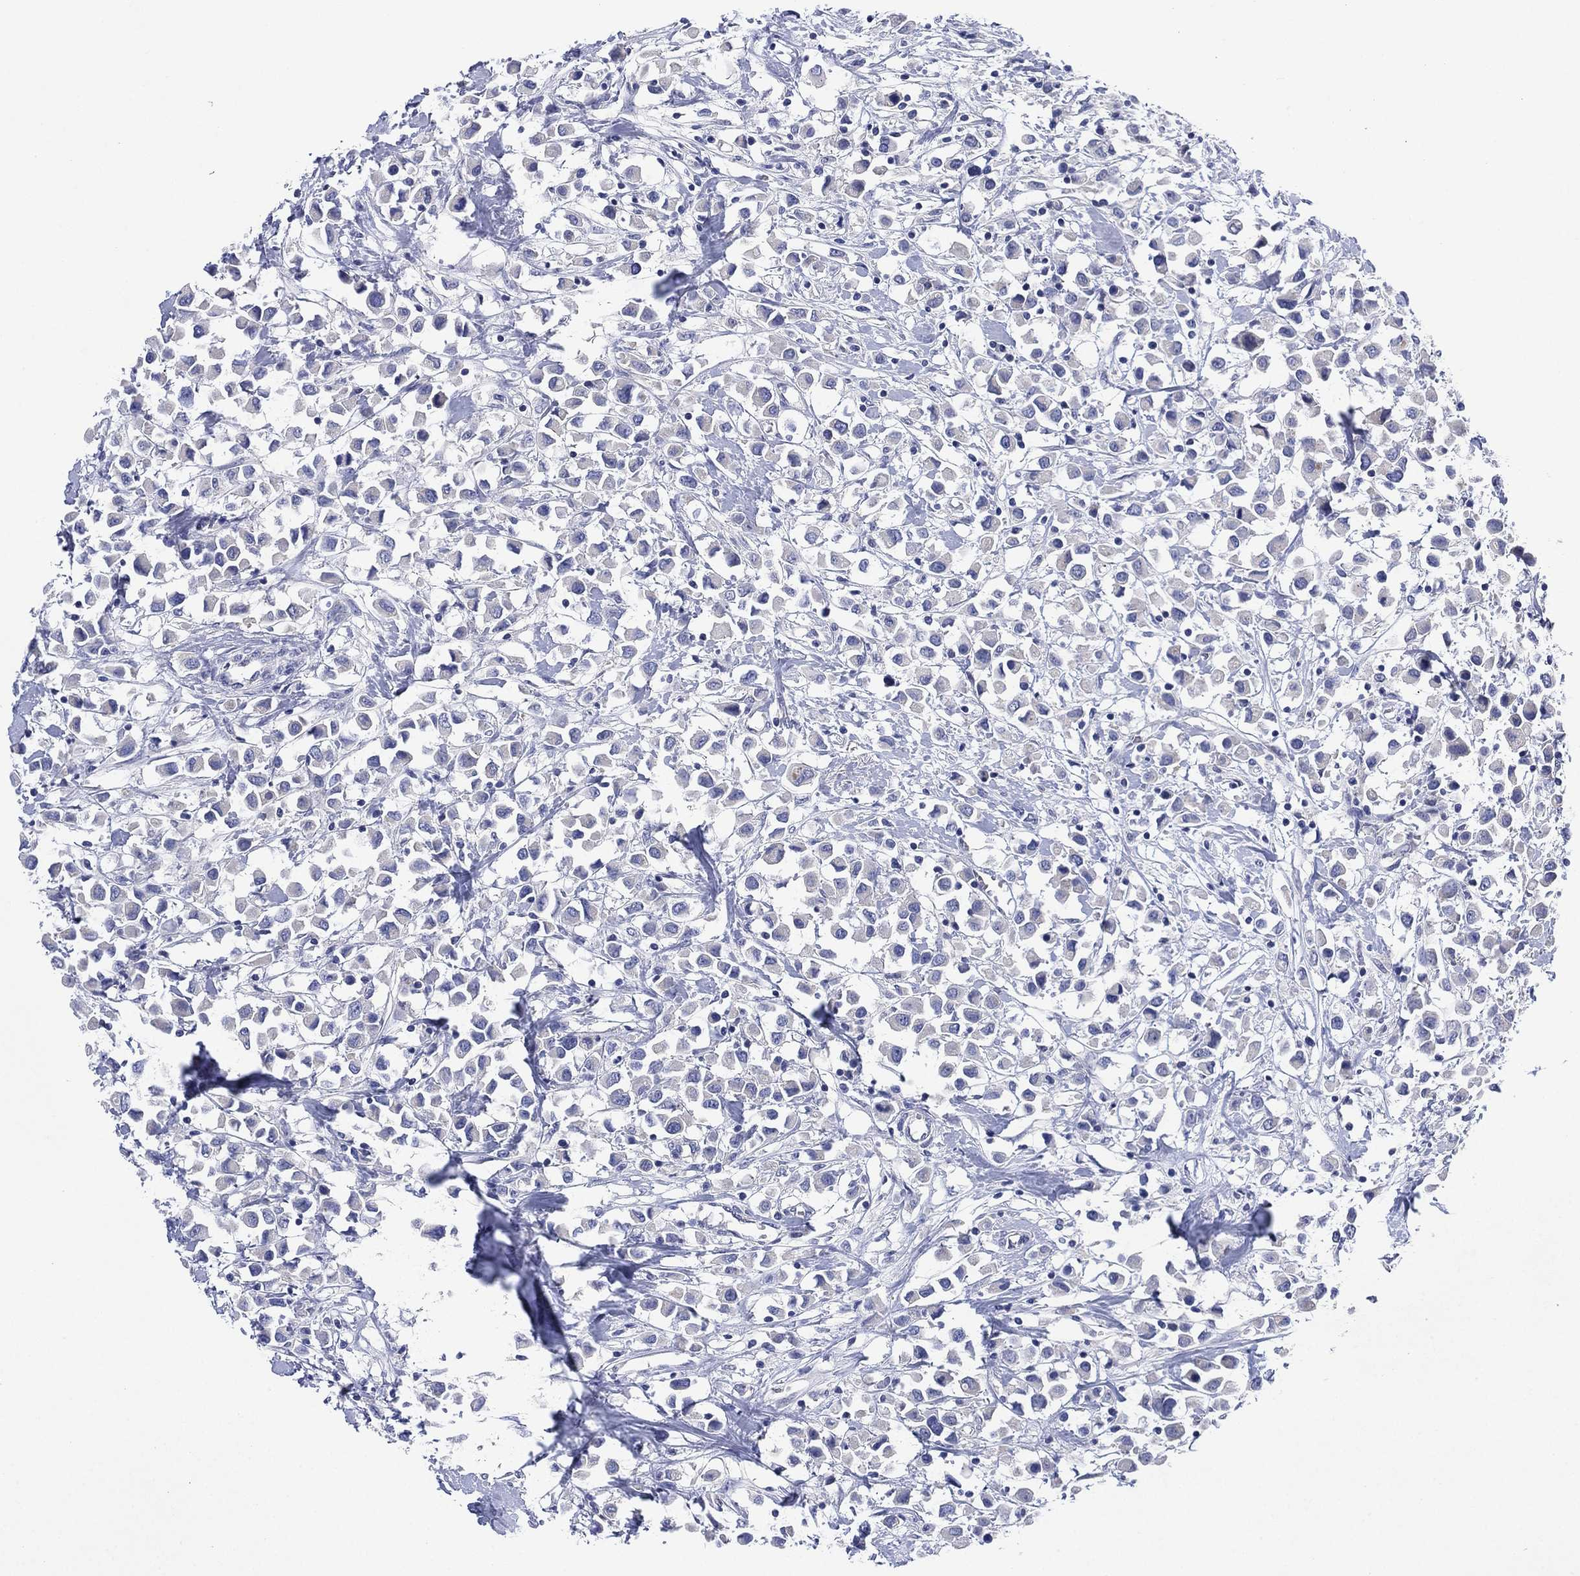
{"staining": {"intensity": "negative", "quantity": "none", "location": "none"}, "tissue": "breast cancer", "cell_type": "Tumor cells", "image_type": "cancer", "snomed": [{"axis": "morphology", "description": "Duct carcinoma"}, {"axis": "topography", "description": "Breast"}], "caption": "This histopathology image is of breast cancer stained with IHC to label a protein in brown with the nuclei are counter-stained blue. There is no expression in tumor cells.", "gene": "CHRNA3", "patient": {"sex": "female", "age": 61}}